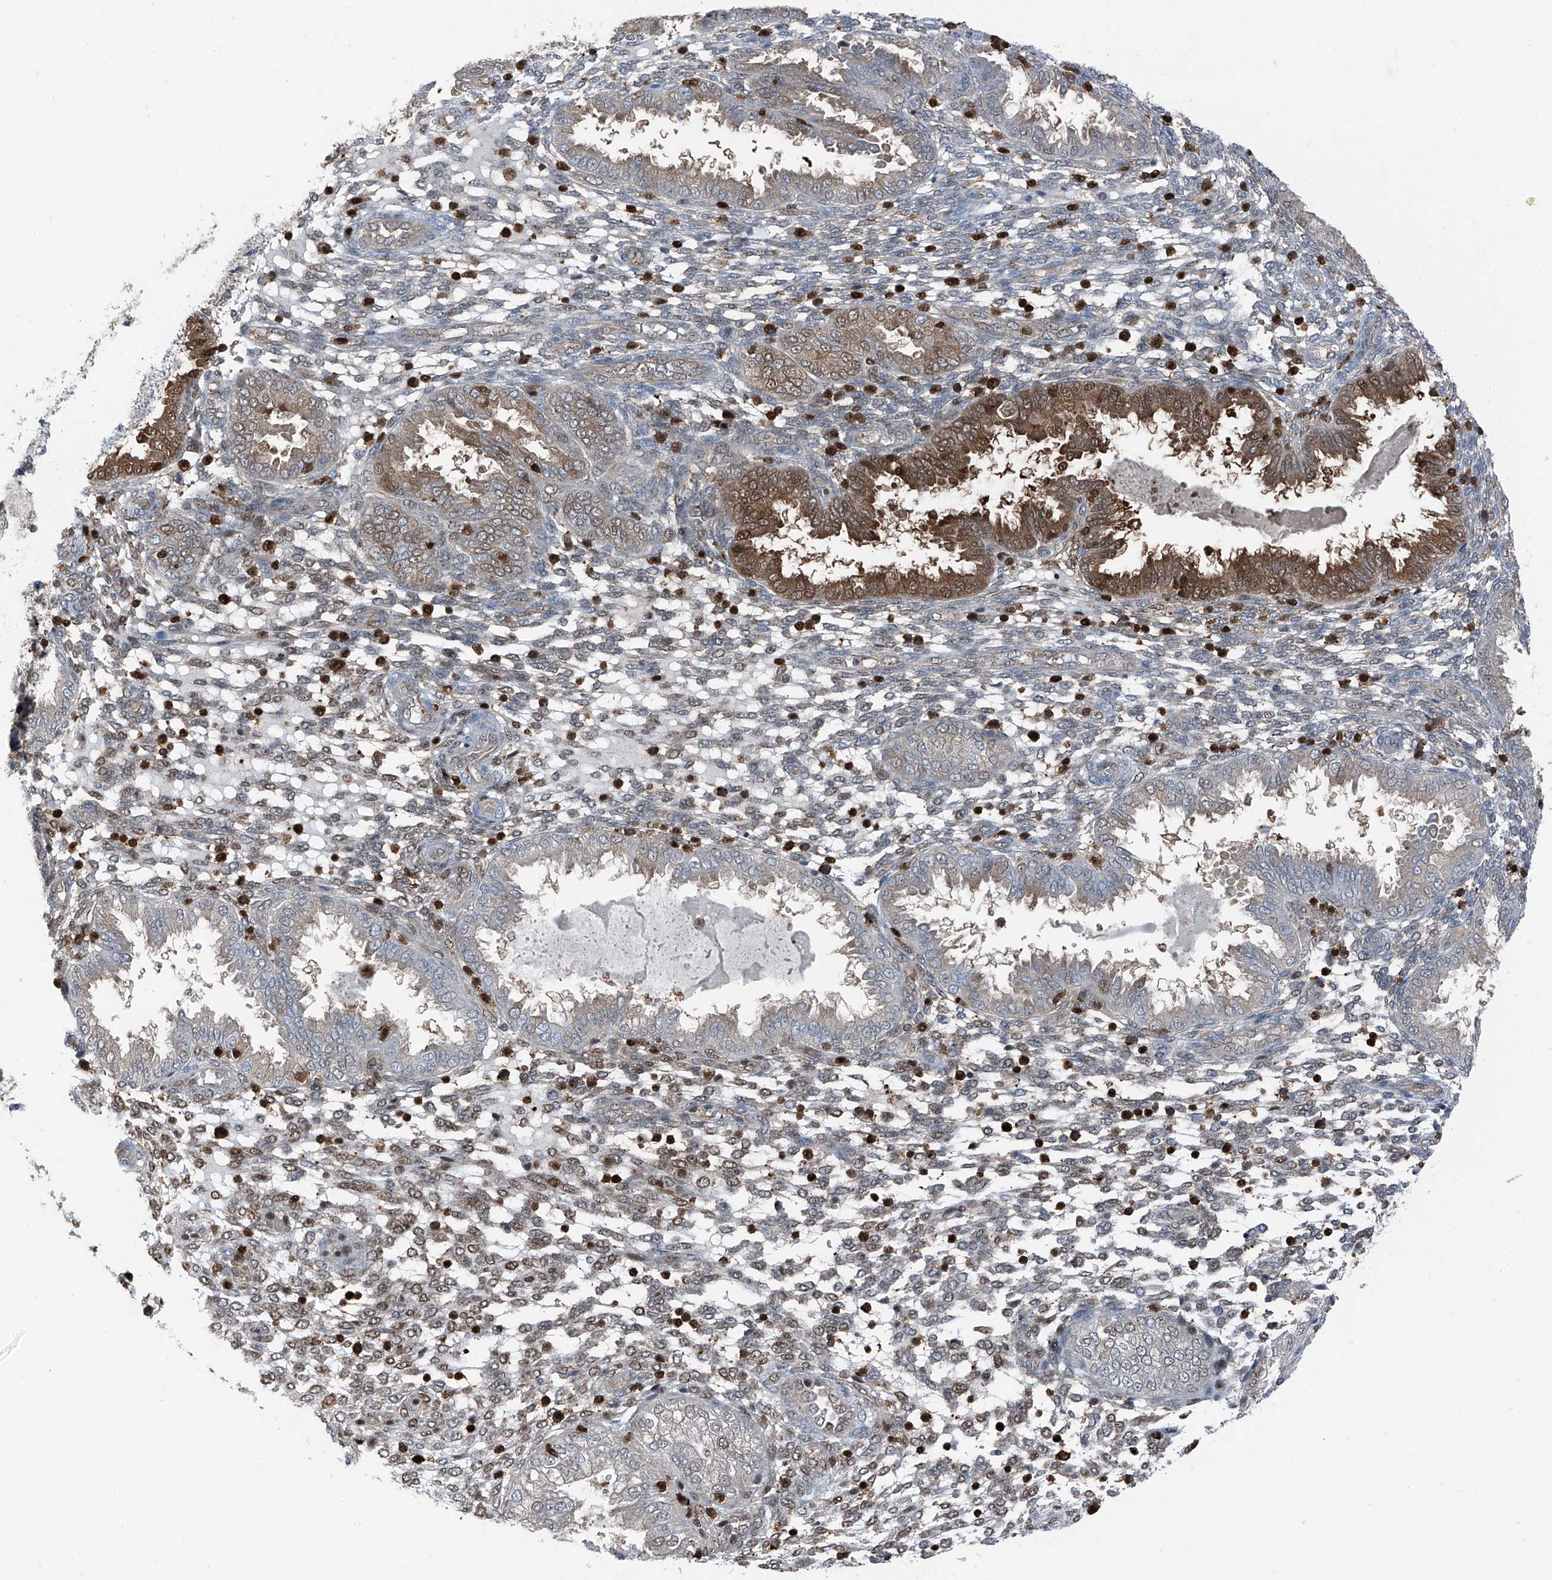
{"staining": {"intensity": "weak", "quantity": "25%-75%", "location": "cytoplasmic/membranous,nuclear"}, "tissue": "endometrium", "cell_type": "Cells in endometrial stroma", "image_type": "normal", "snomed": [{"axis": "morphology", "description": "Normal tissue, NOS"}, {"axis": "topography", "description": "Endometrium"}], "caption": "Endometrium stained for a protein shows weak cytoplasmic/membranous,nuclear positivity in cells in endometrial stroma. (IHC, brightfield microscopy, high magnification).", "gene": "PSMB10", "patient": {"sex": "female", "age": 33}}